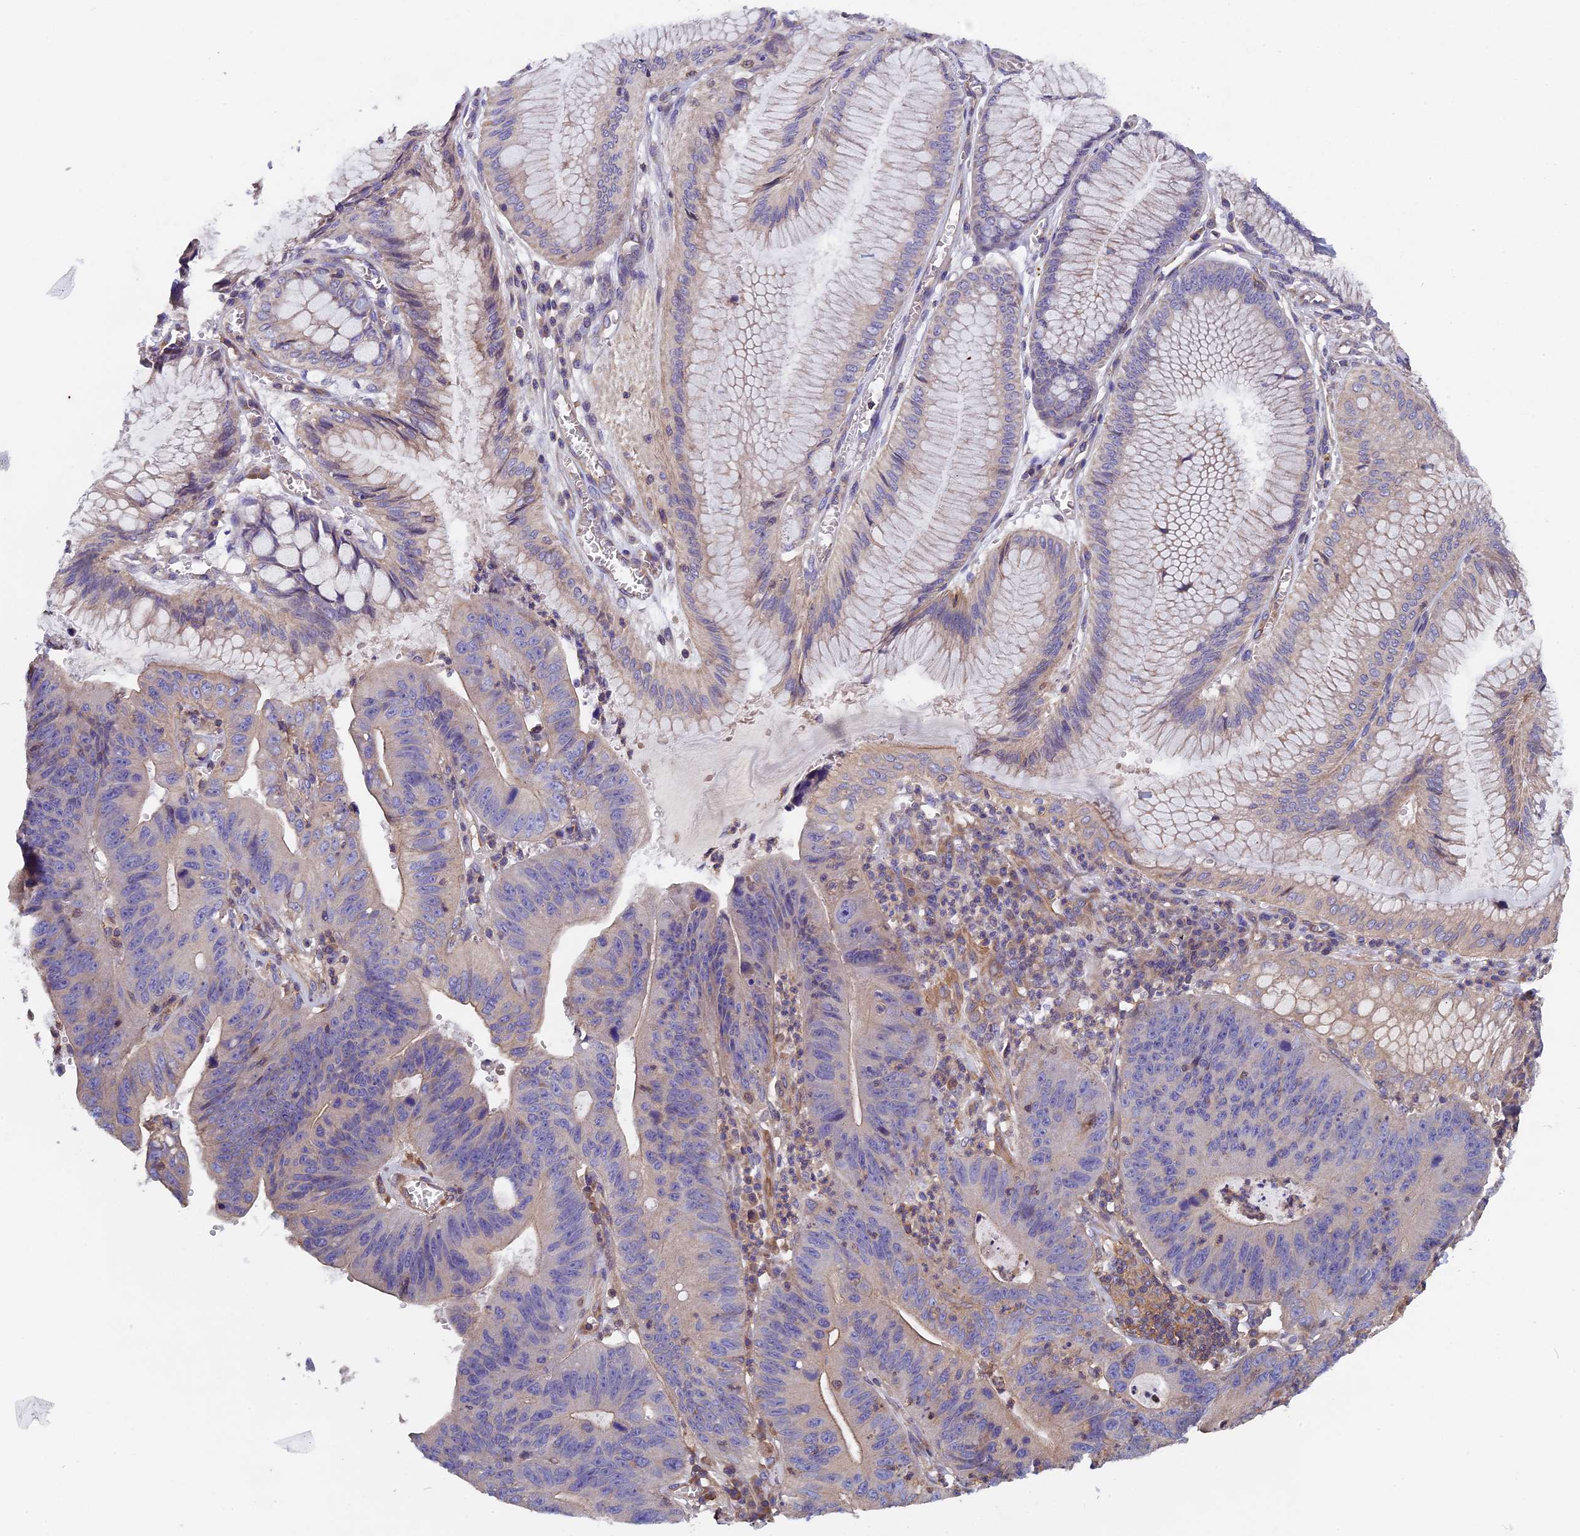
{"staining": {"intensity": "weak", "quantity": "<25%", "location": "cytoplasmic/membranous"}, "tissue": "stomach cancer", "cell_type": "Tumor cells", "image_type": "cancer", "snomed": [{"axis": "morphology", "description": "Adenocarcinoma, NOS"}, {"axis": "topography", "description": "Stomach"}], "caption": "Immunohistochemistry image of neoplastic tissue: stomach adenocarcinoma stained with DAB (3,3'-diaminobenzidine) displays no significant protein positivity in tumor cells.", "gene": "CCDC153", "patient": {"sex": "male", "age": 59}}